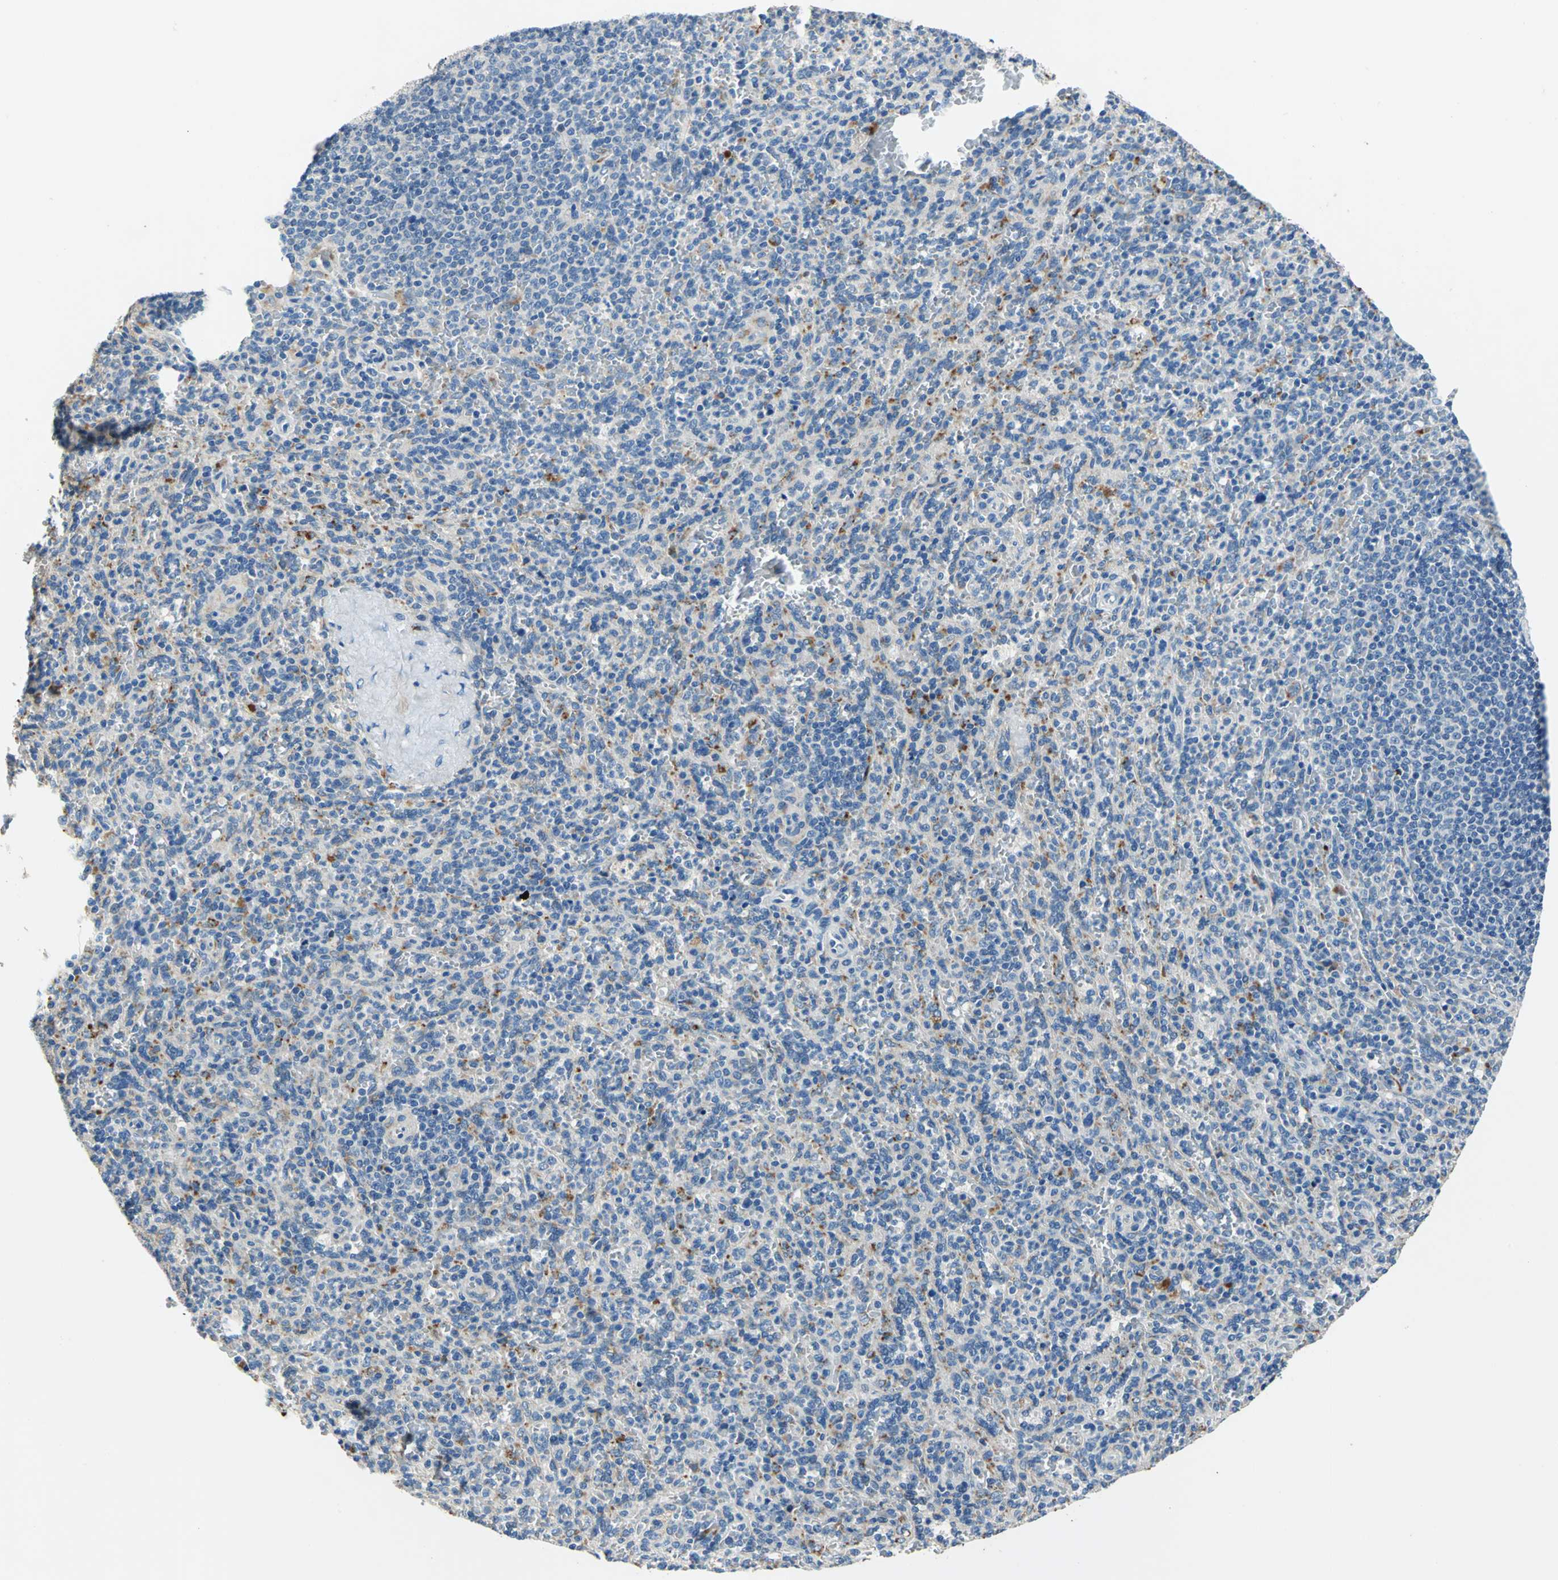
{"staining": {"intensity": "negative", "quantity": "none", "location": "none"}, "tissue": "spleen", "cell_type": "Cells in red pulp", "image_type": "normal", "snomed": [{"axis": "morphology", "description": "Normal tissue, NOS"}, {"axis": "topography", "description": "Spleen"}], "caption": "The photomicrograph displays no significant positivity in cells in red pulp of spleen.", "gene": "RASD2", "patient": {"sex": "male", "age": 36}}